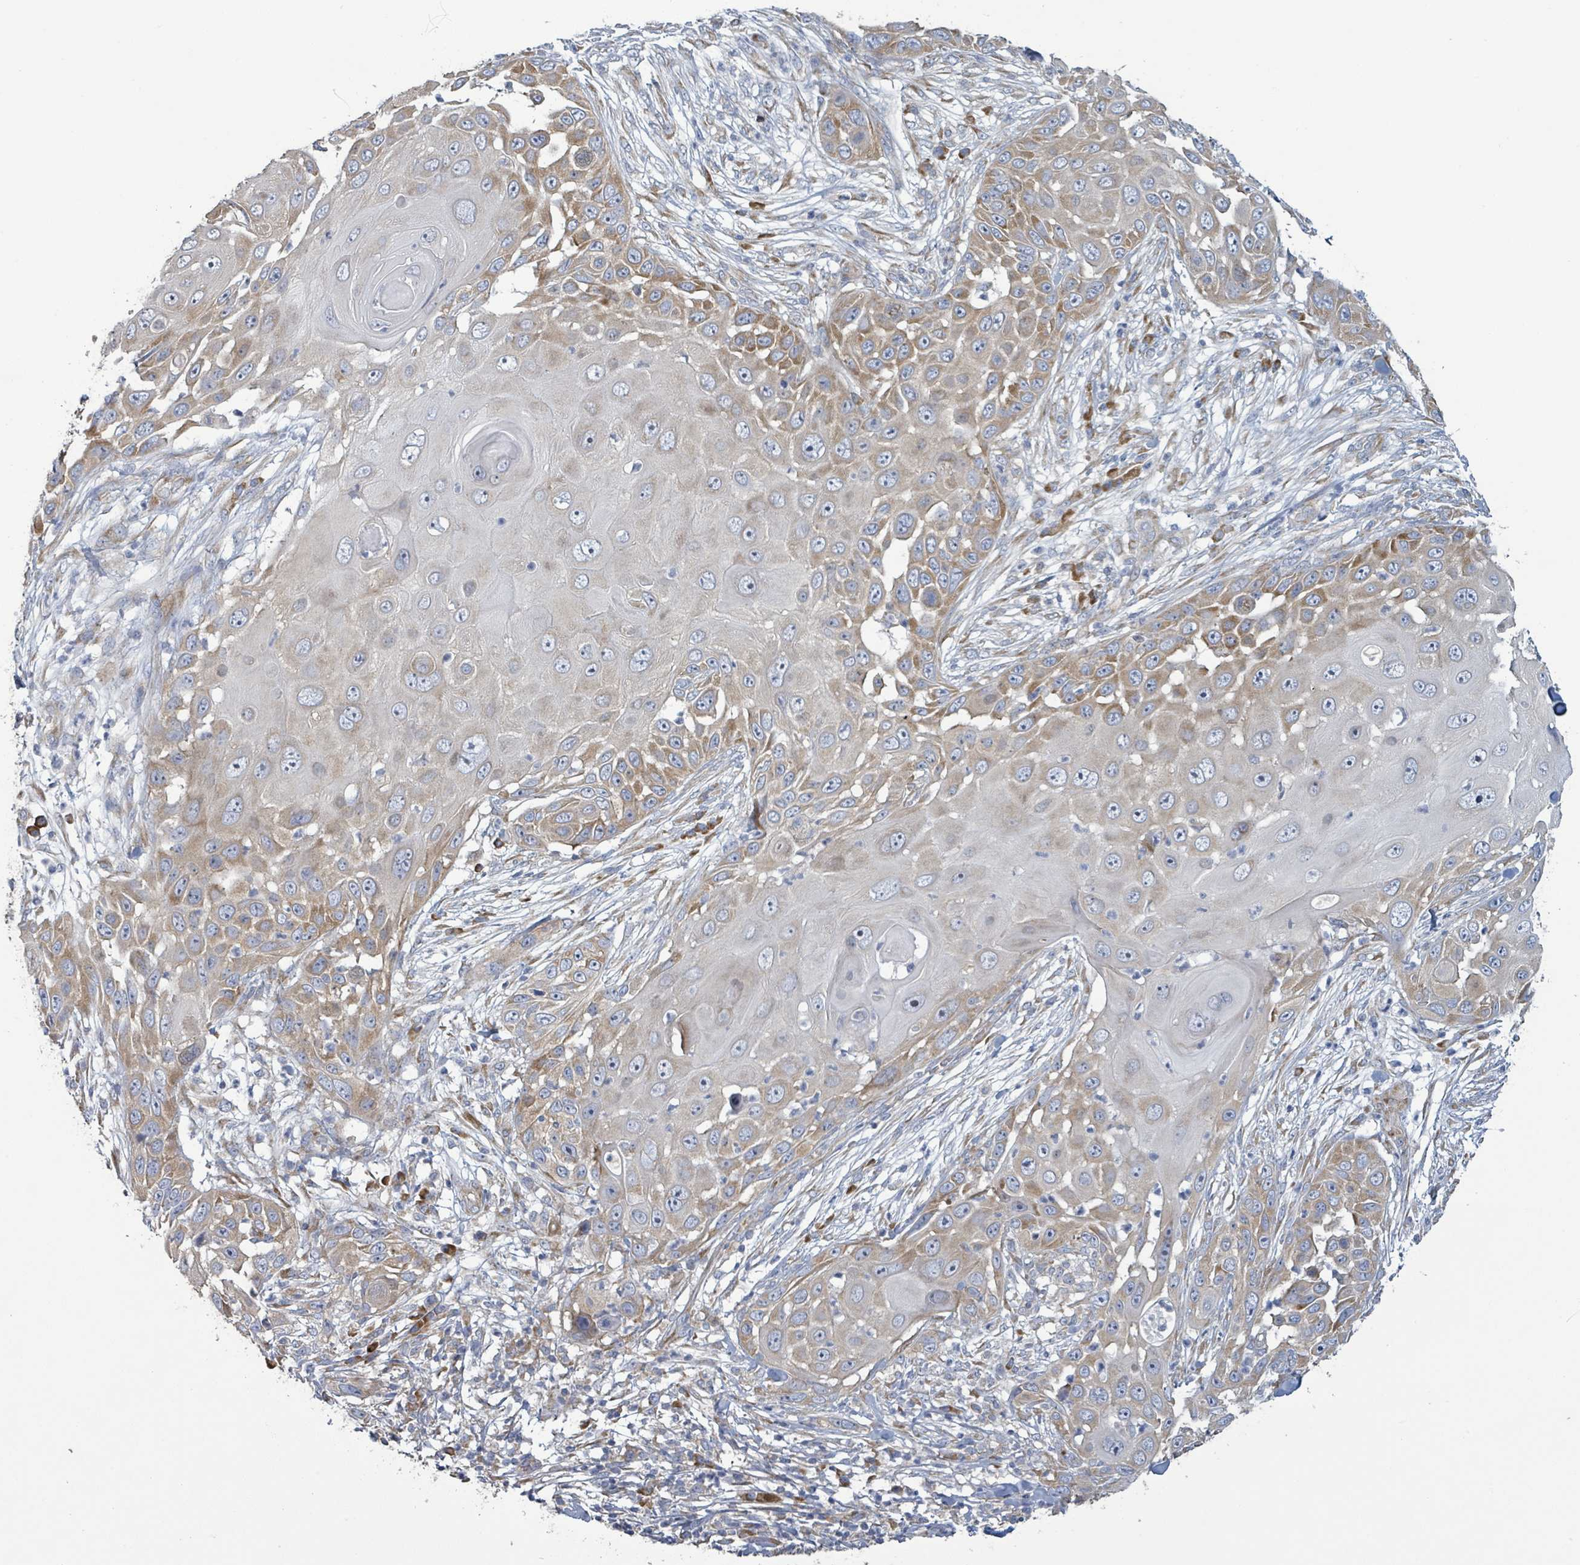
{"staining": {"intensity": "moderate", "quantity": "25%-75%", "location": "cytoplasmic/membranous"}, "tissue": "skin cancer", "cell_type": "Tumor cells", "image_type": "cancer", "snomed": [{"axis": "morphology", "description": "Squamous cell carcinoma, NOS"}, {"axis": "topography", "description": "Skin"}], "caption": "Immunohistochemical staining of skin cancer (squamous cell carcinoma) exhibits medium levels of moderate cytoplasmic/membranous positivity in approximately 25%-75% of tumor cells. (Stains: DAB in brown, nuclei in blue, Microscopy: brightfield microscopy at high magnification).", "gene": "RPL32", "patient": {"sex": "female", "age": 44}}